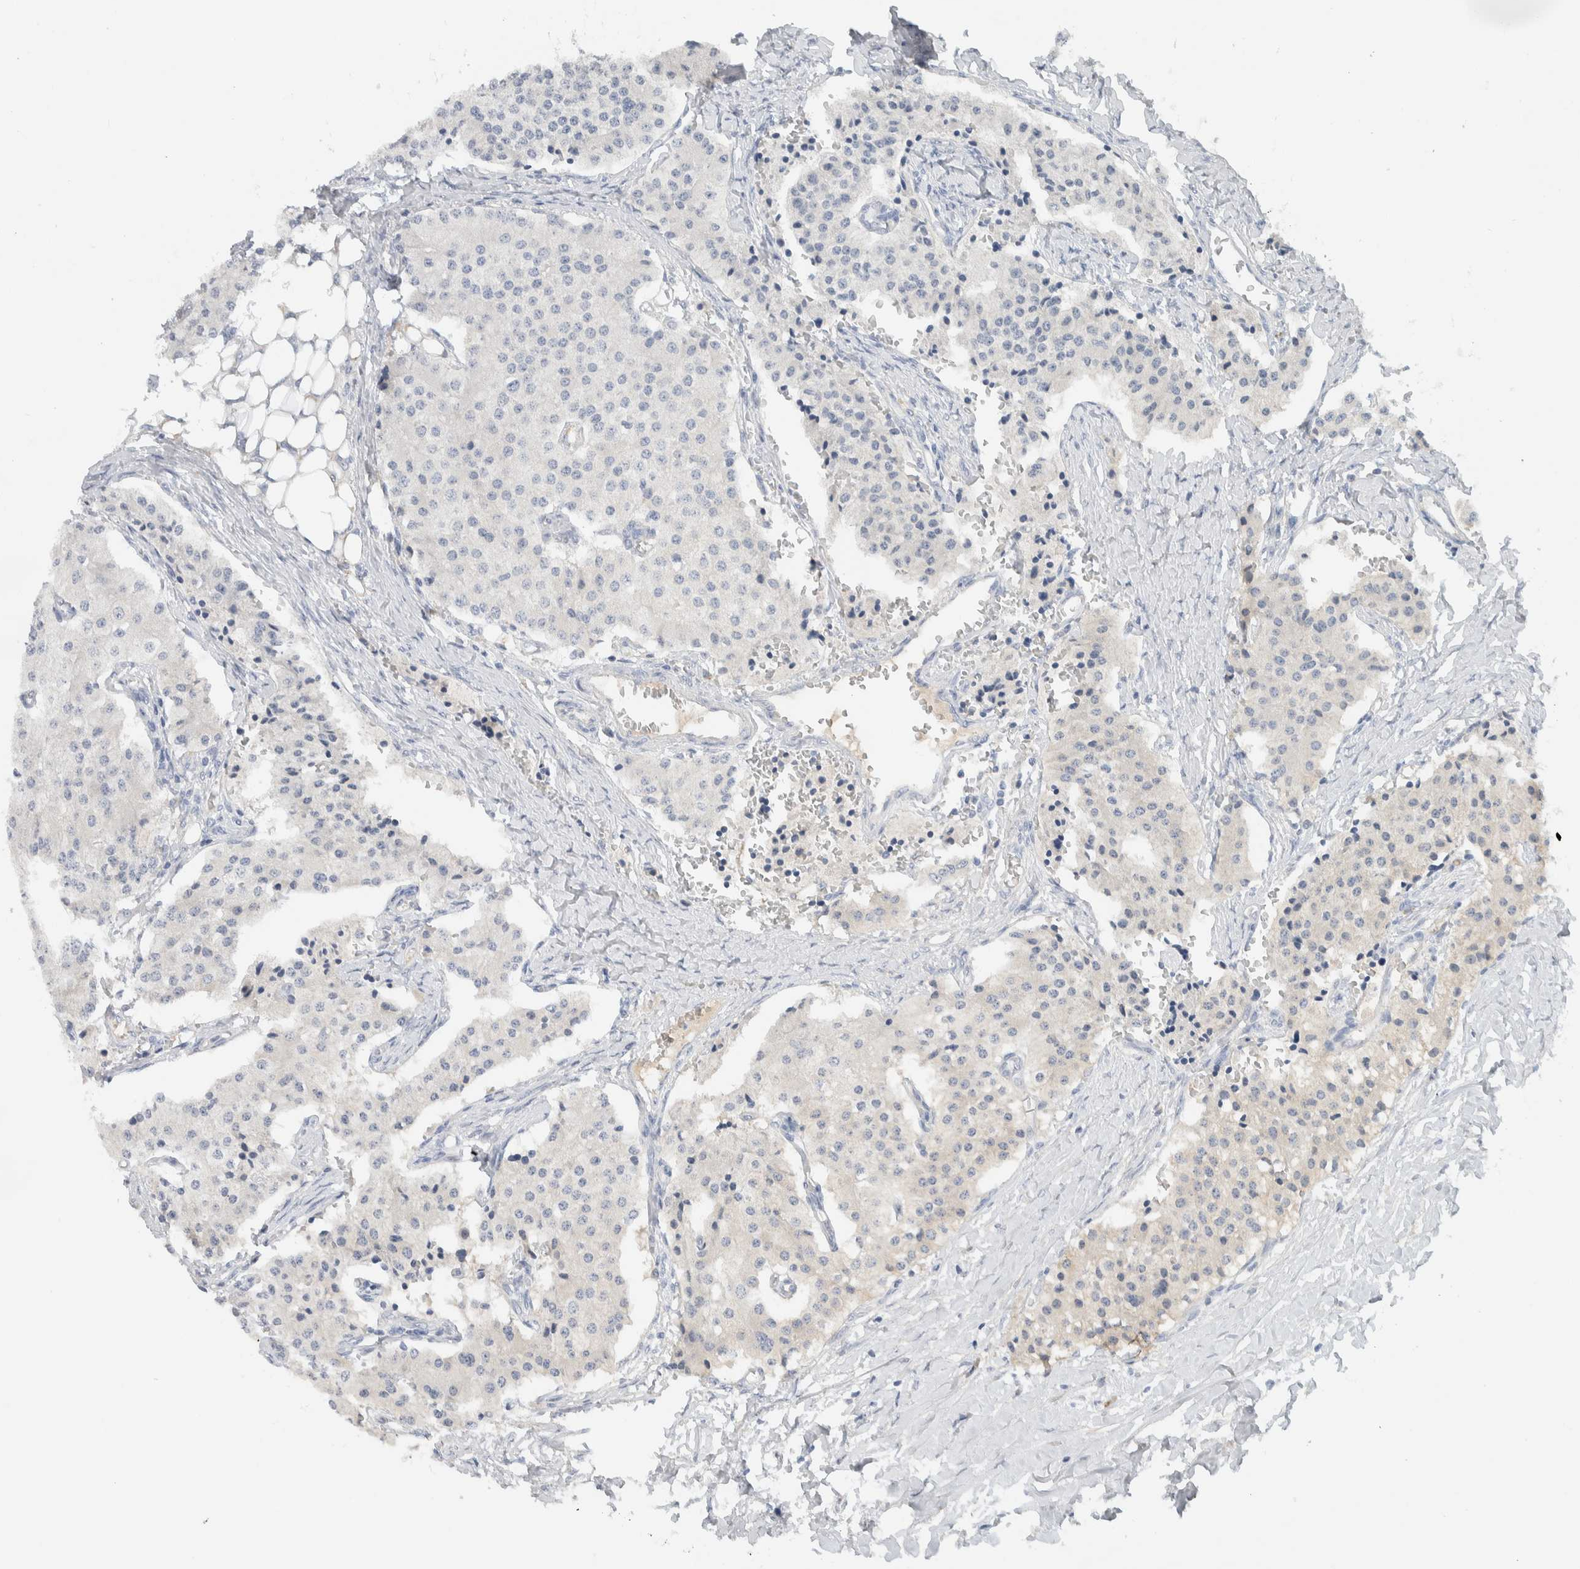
{"staining": {"intensity": "negative", "quantity": "none", "location": "none"}, "tissue": "carcinoid", "cell_type": "Tumor cells", "image_type": "cancer", "snomed": [{"axis": "morphology", "description": "Carcinoid, malignant, NOS"}, {"axis": "topography", "description": "Colon"}], "caption": "Immunohistochemistry (IHC) of human carcinoid shows no staining in tumor cells. Nuclei are stained in blue.", "gene": "DEPTOR", "patient": {"sex": "female", "age": 52}}